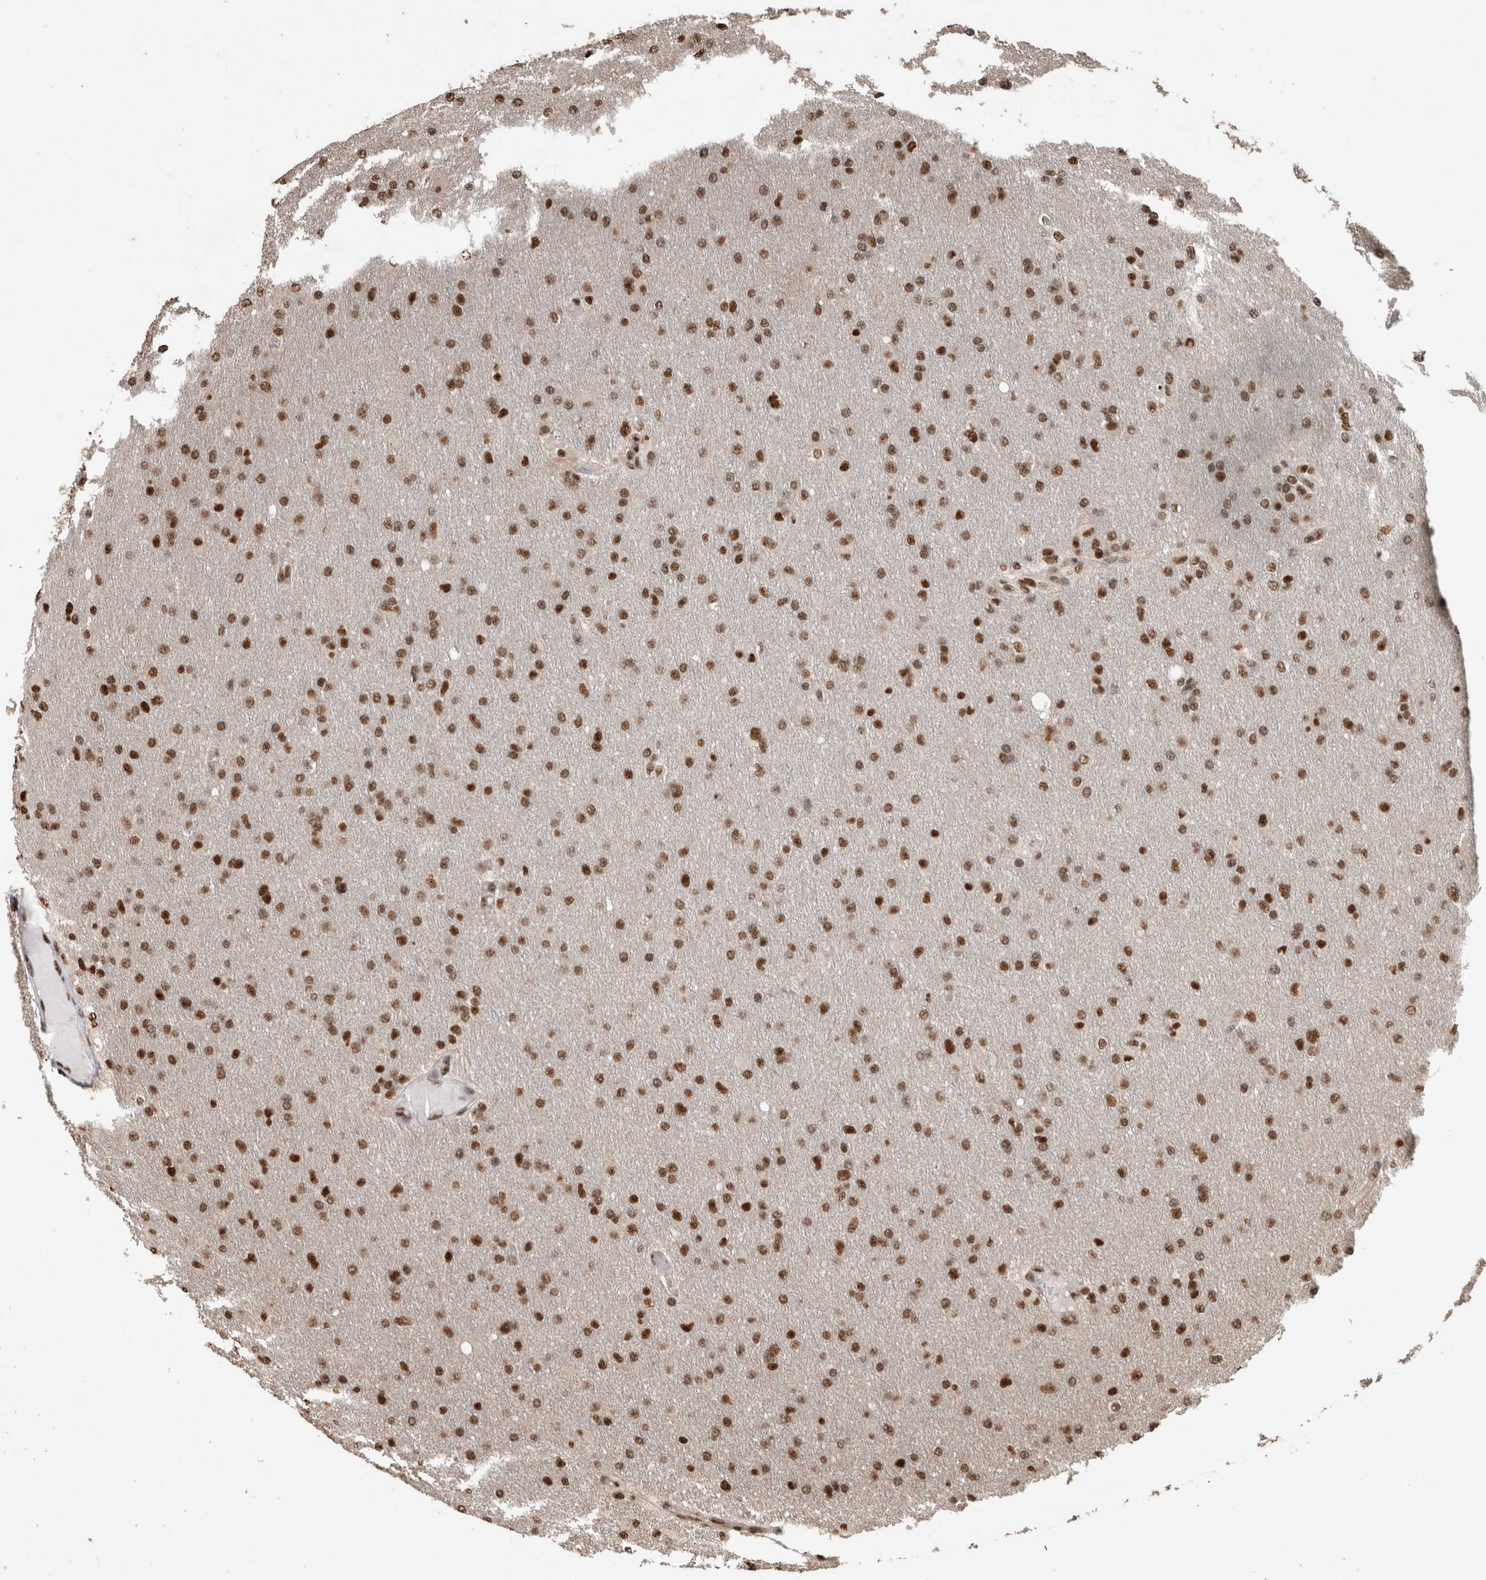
{"staining": {"intensity": "strong", "quantity": ">75%", "location": "nuclear"}, "tissue": "glioma", "cell_type": "Tumor cells", "image_type": "cancer", "snomed": [{"axis": "morphology", "description": "Glioma, malignant, High grade"}, {"axis": "topography", "description": "Cerebral cortex"}], "caption": "Tumor cells show high levels of strong nuclear positivity in approximately >75% of cells in malignant glioma (high-grade). (IHC, brightfield microscopy, high magnification).", "gene": "RAD50", "patient": {"sex": "female", "age": 36}}